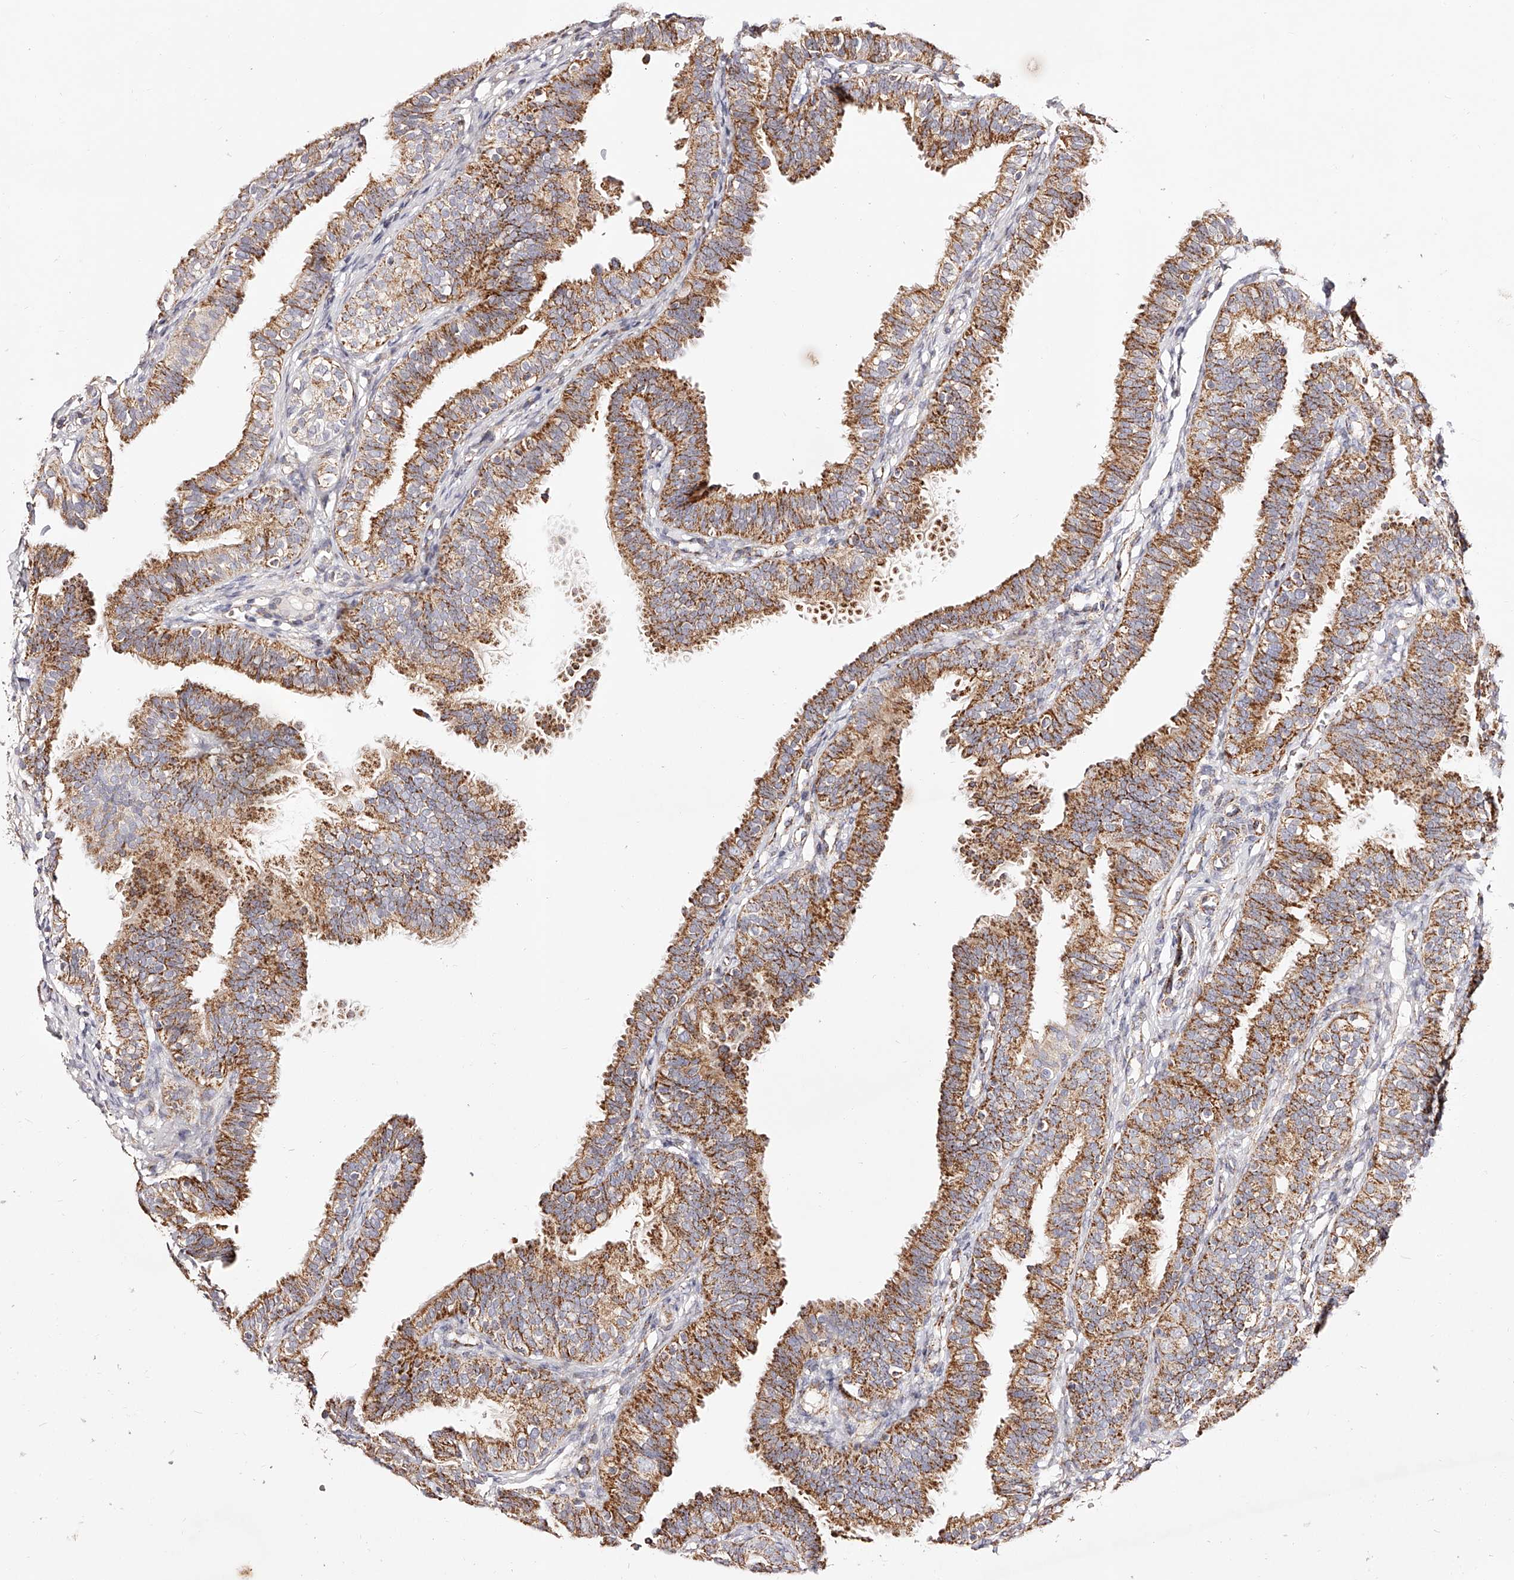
{"staining": {"intensity": "moderate", "quantity": ">75%", "location": "cytoplasmic/membranous"}, "tissue": "fallopian tube", "cell_type": "Glandular cells", "image_type": "normal", "snomed": [{"axis": "morphology", "description": "Normal tissue, NOS"}, {"axis": "topography", "description": "Fallopian tube"}], "caption": "There is medium levels of moderate cytoplasmic/membranous expression in glandular cells of unremarkable fallopian tube, as demonstrated by immunohistochemical staining (brown color).", "gene": "NDUFV3", "patient": {"sex": "female", "age": 35}}